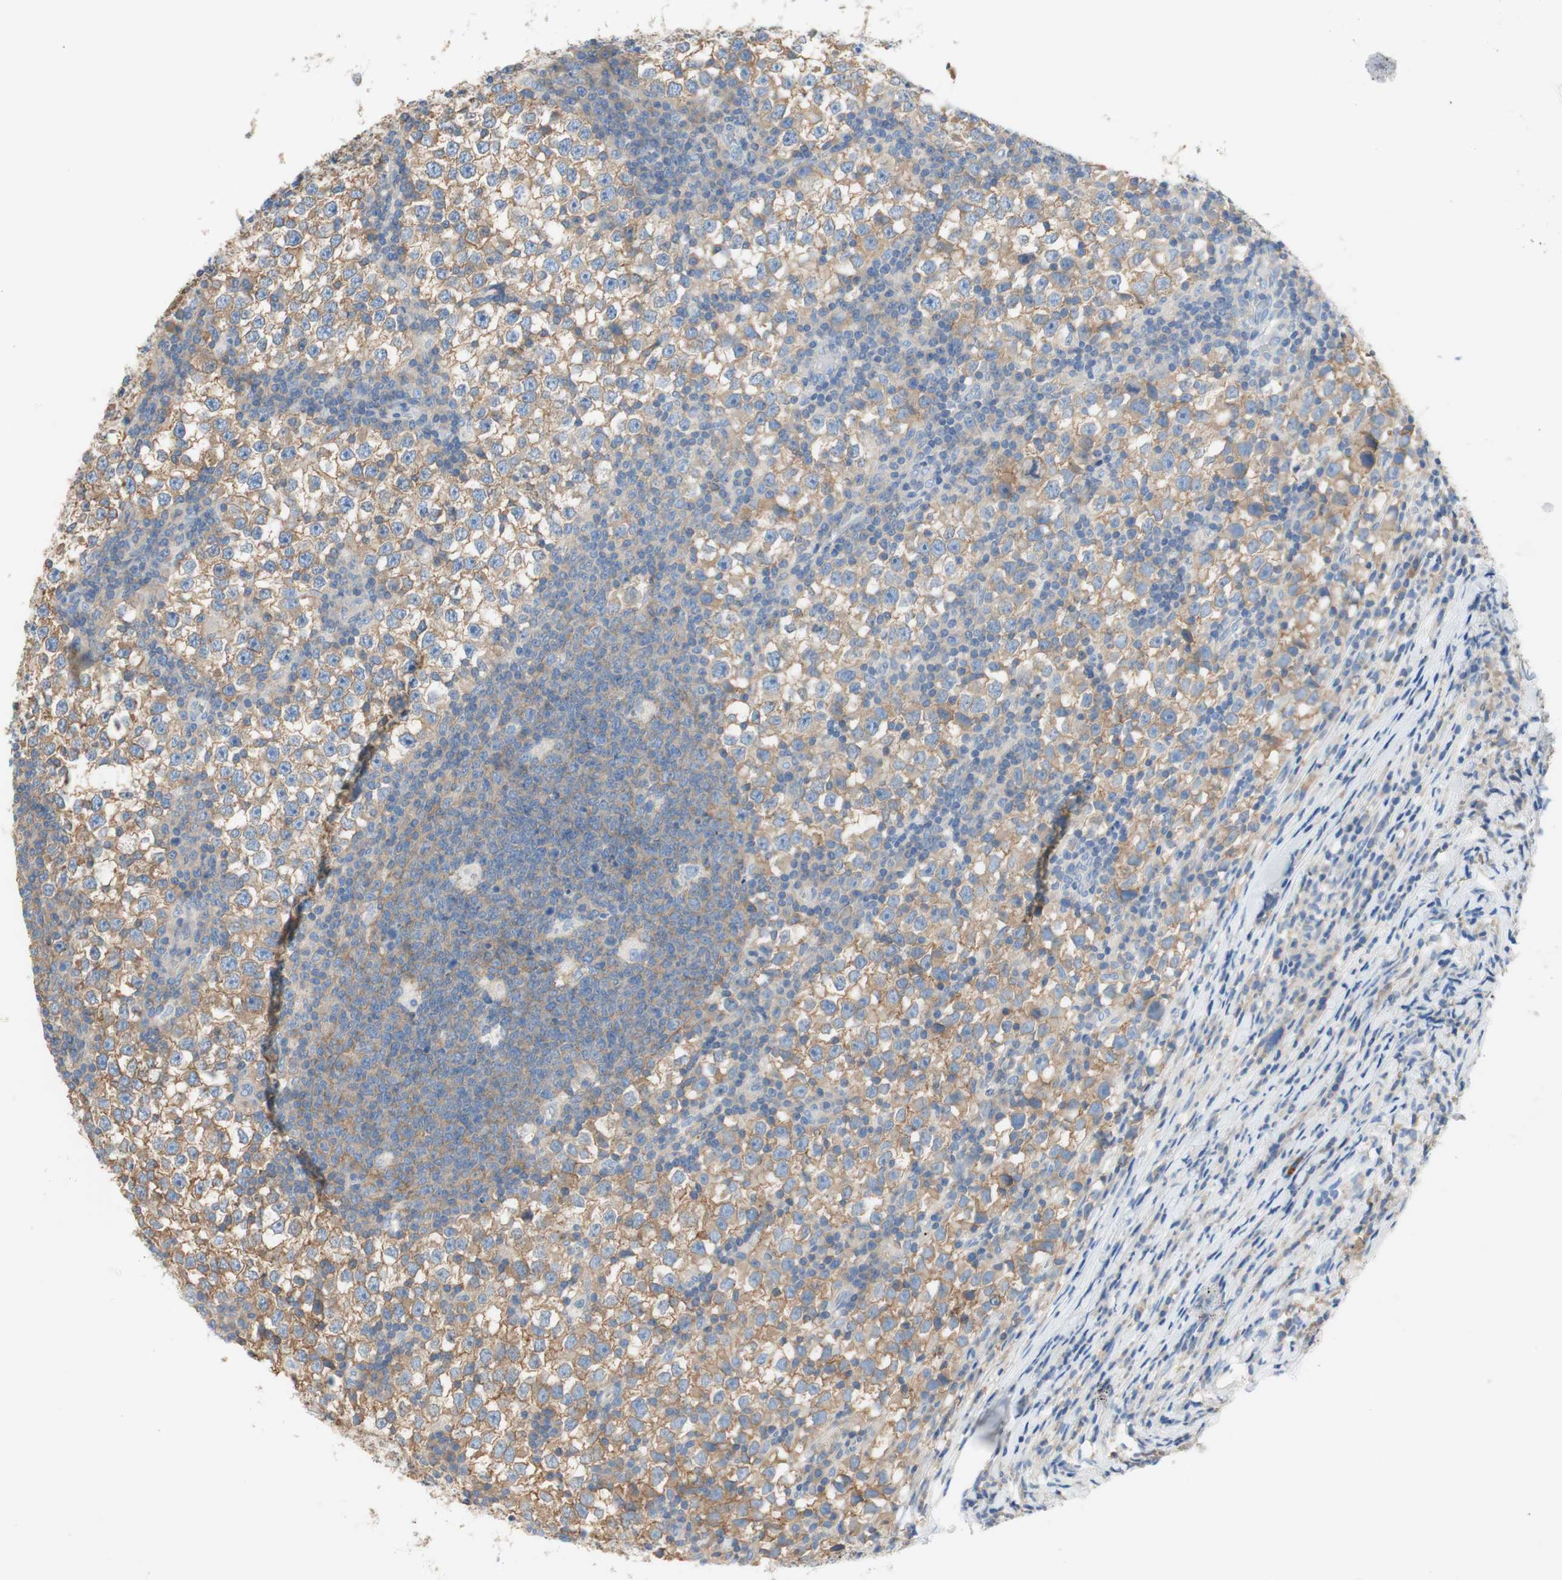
{"staining": {"intensity": "moderate", "quantity": ">75%", "location": "cytoplasmic/membranous"}, "tissue": "testis cancer", "cell_type": "Tumor cells", "image_type": "cancer", "snomed": [{"axis": "morphology", "description": "Seminoma, NOS"}, {"axis": "topography", "description": "Testis"}], "caption": "This histopathology image demonstrates IHC staining of testis cancer, with medium moderate cytoplasmic/membranous expression in approximately >75% of tumor cells.", "gene": "ATP2B1", "patient": {"sex": "male", "age": 65}}